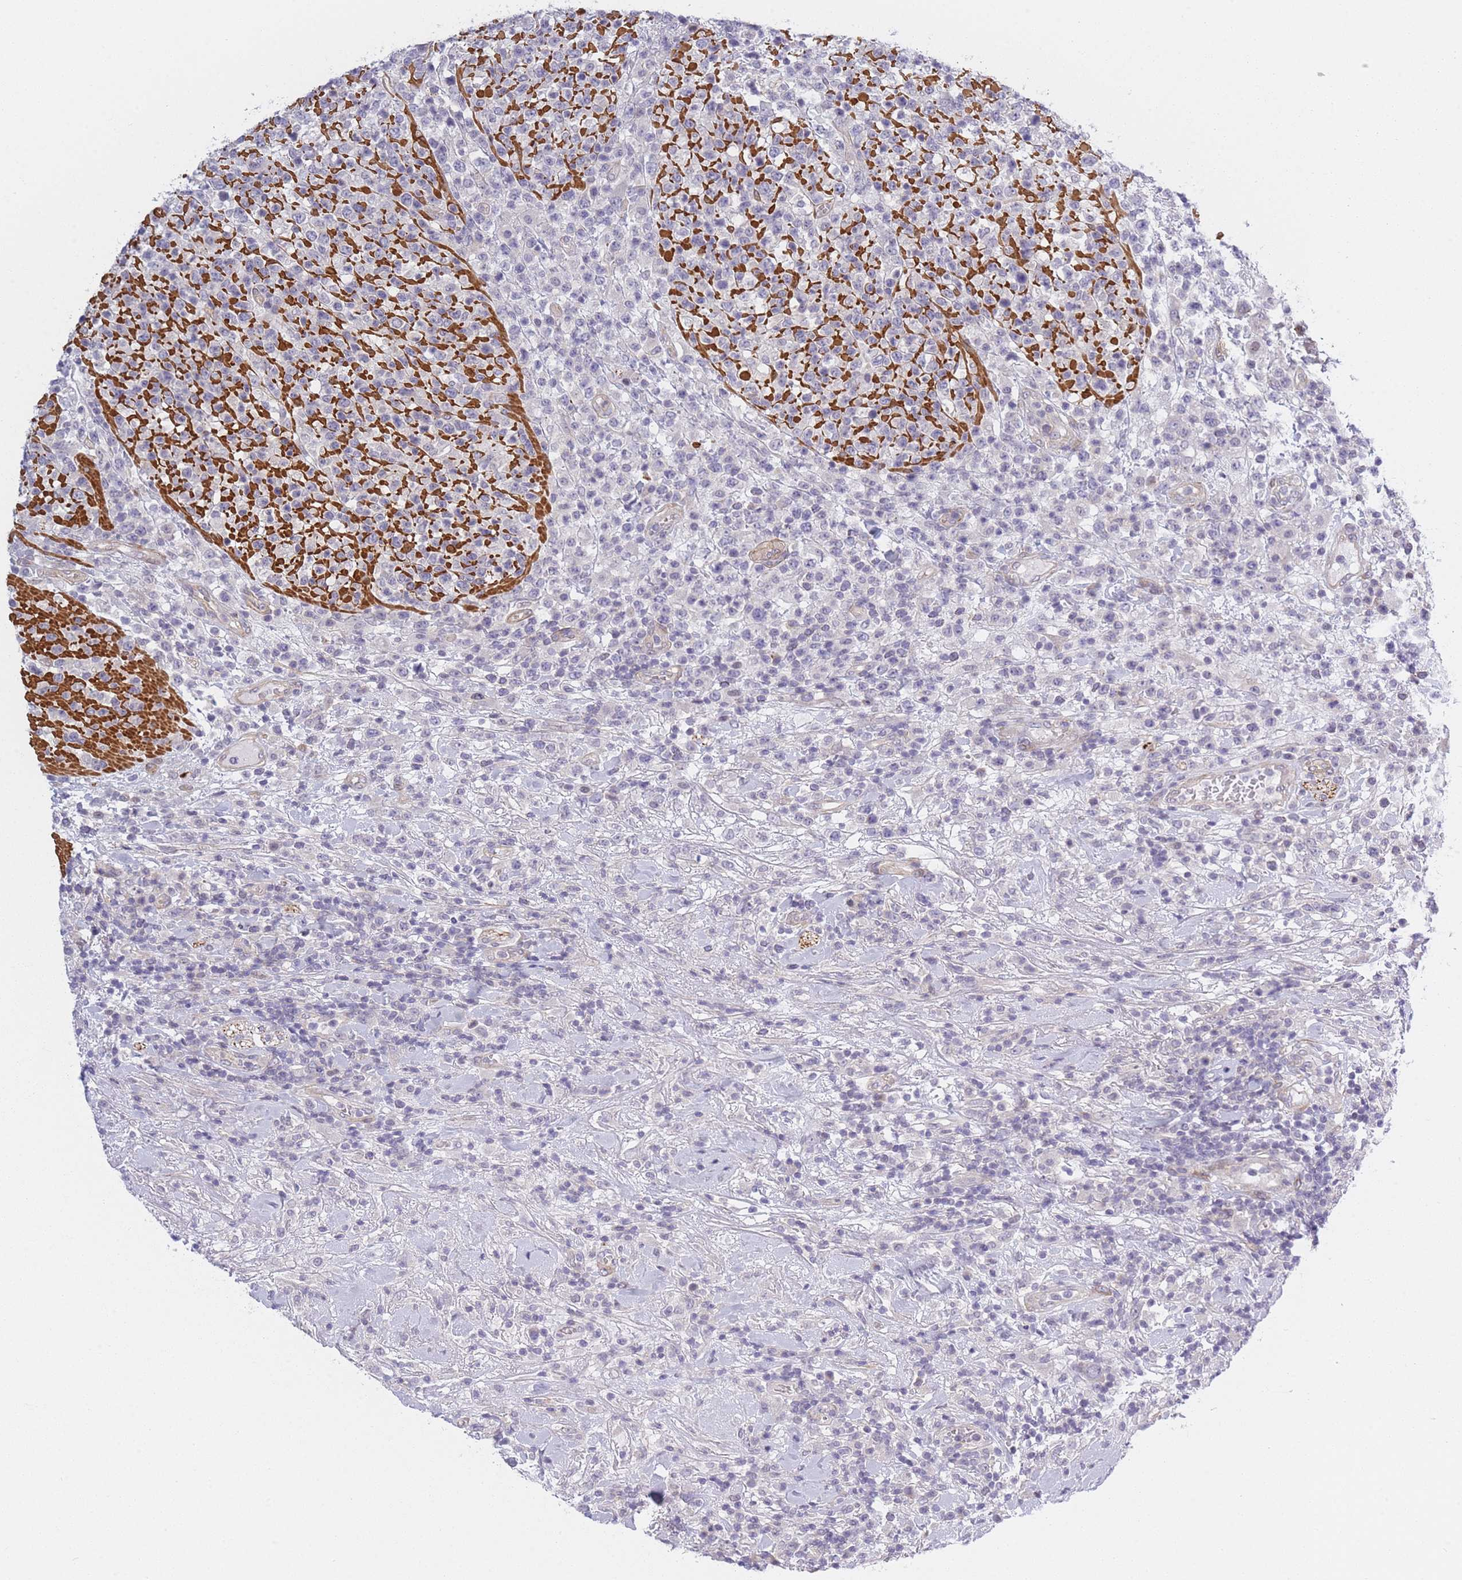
{"staining": {"intensity": "negative", "quantity": "none", "location": "none"}, "tissue": "lymphoma", "cell_type": "Tumor cells", "image_type": "cancer", "snomed": [{"axis": "morphology", "description": "Malignant lymphoma, non-Hodgkin's type, High grade"}, {"axis": "topography", "description": "Colon"}], "caption": "This photomicrograph is of malignant lymphoma, non-Hodgkin's type (high-grade) stained with immunohistochemistry (IHC) to label a protein in brown with the nuclei are counter-stained blue. There is no positivity in tumor cells. (DAB (3,3'-diaminobenzidine) IHC visualized using brightfield microscopy, high magnification).", "gene": "SLC7A6", "patient": {"sex": "female", "age": 53}}